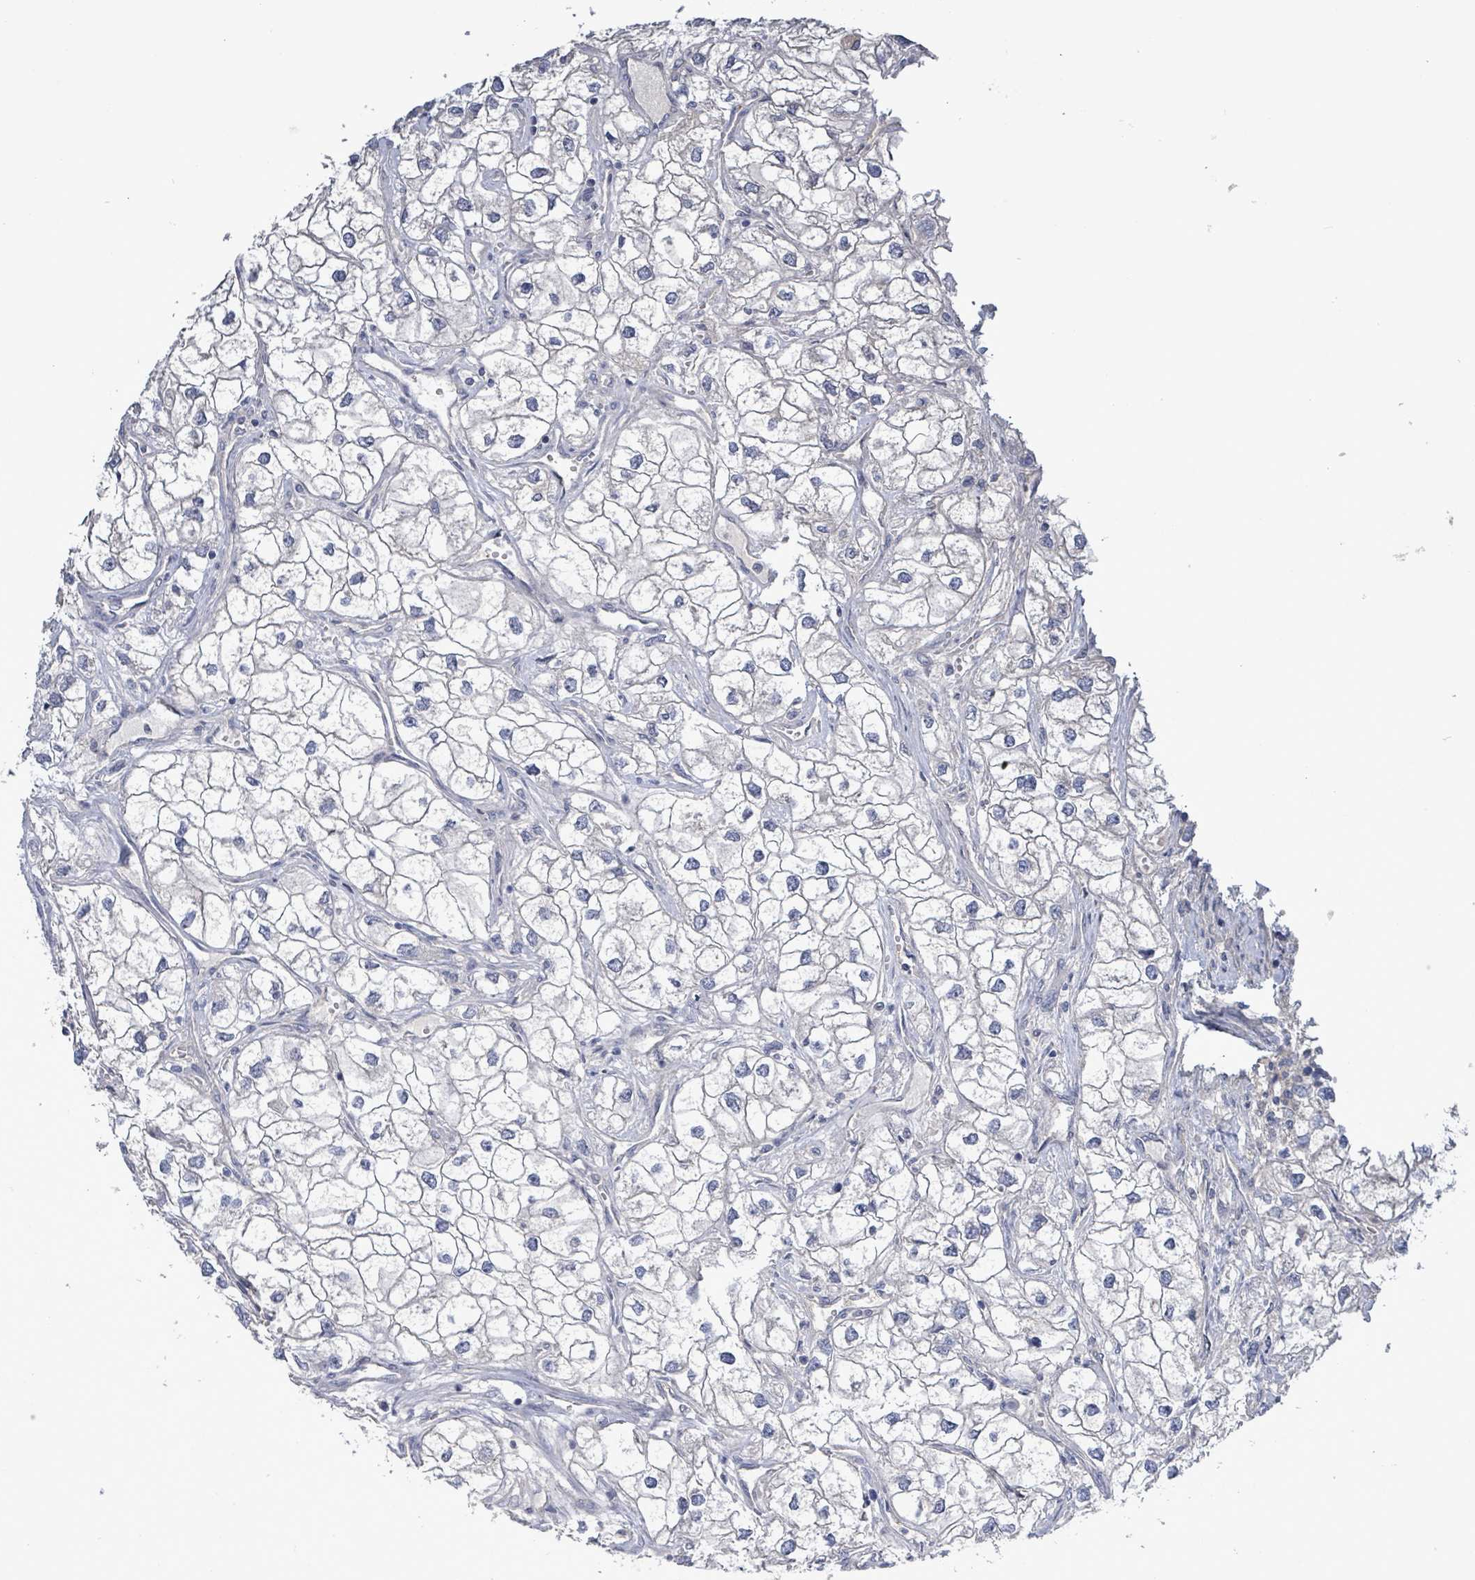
{"staining": {"intensity": "negative", "quantity": "none", "location": "none"}, "tissue": "renal cancer", "cell_type": "Tumor cells", "image_type": "cancer", "snomed": [{"axis": "morphology", "description": "Adenocarcinoma, NOS"}, {"axis": "topography", "description": "Kidney"}], "caption": "This is a photomicrograph of IHC staining of renal cancer, which shows no staining in tumor cells. (DAB (3,3'-diaminobenzidine) immunohistochemistry (IHC), high magnification).", "gene": "KRAS", "patient": {"sex": "male", "age": 59}}